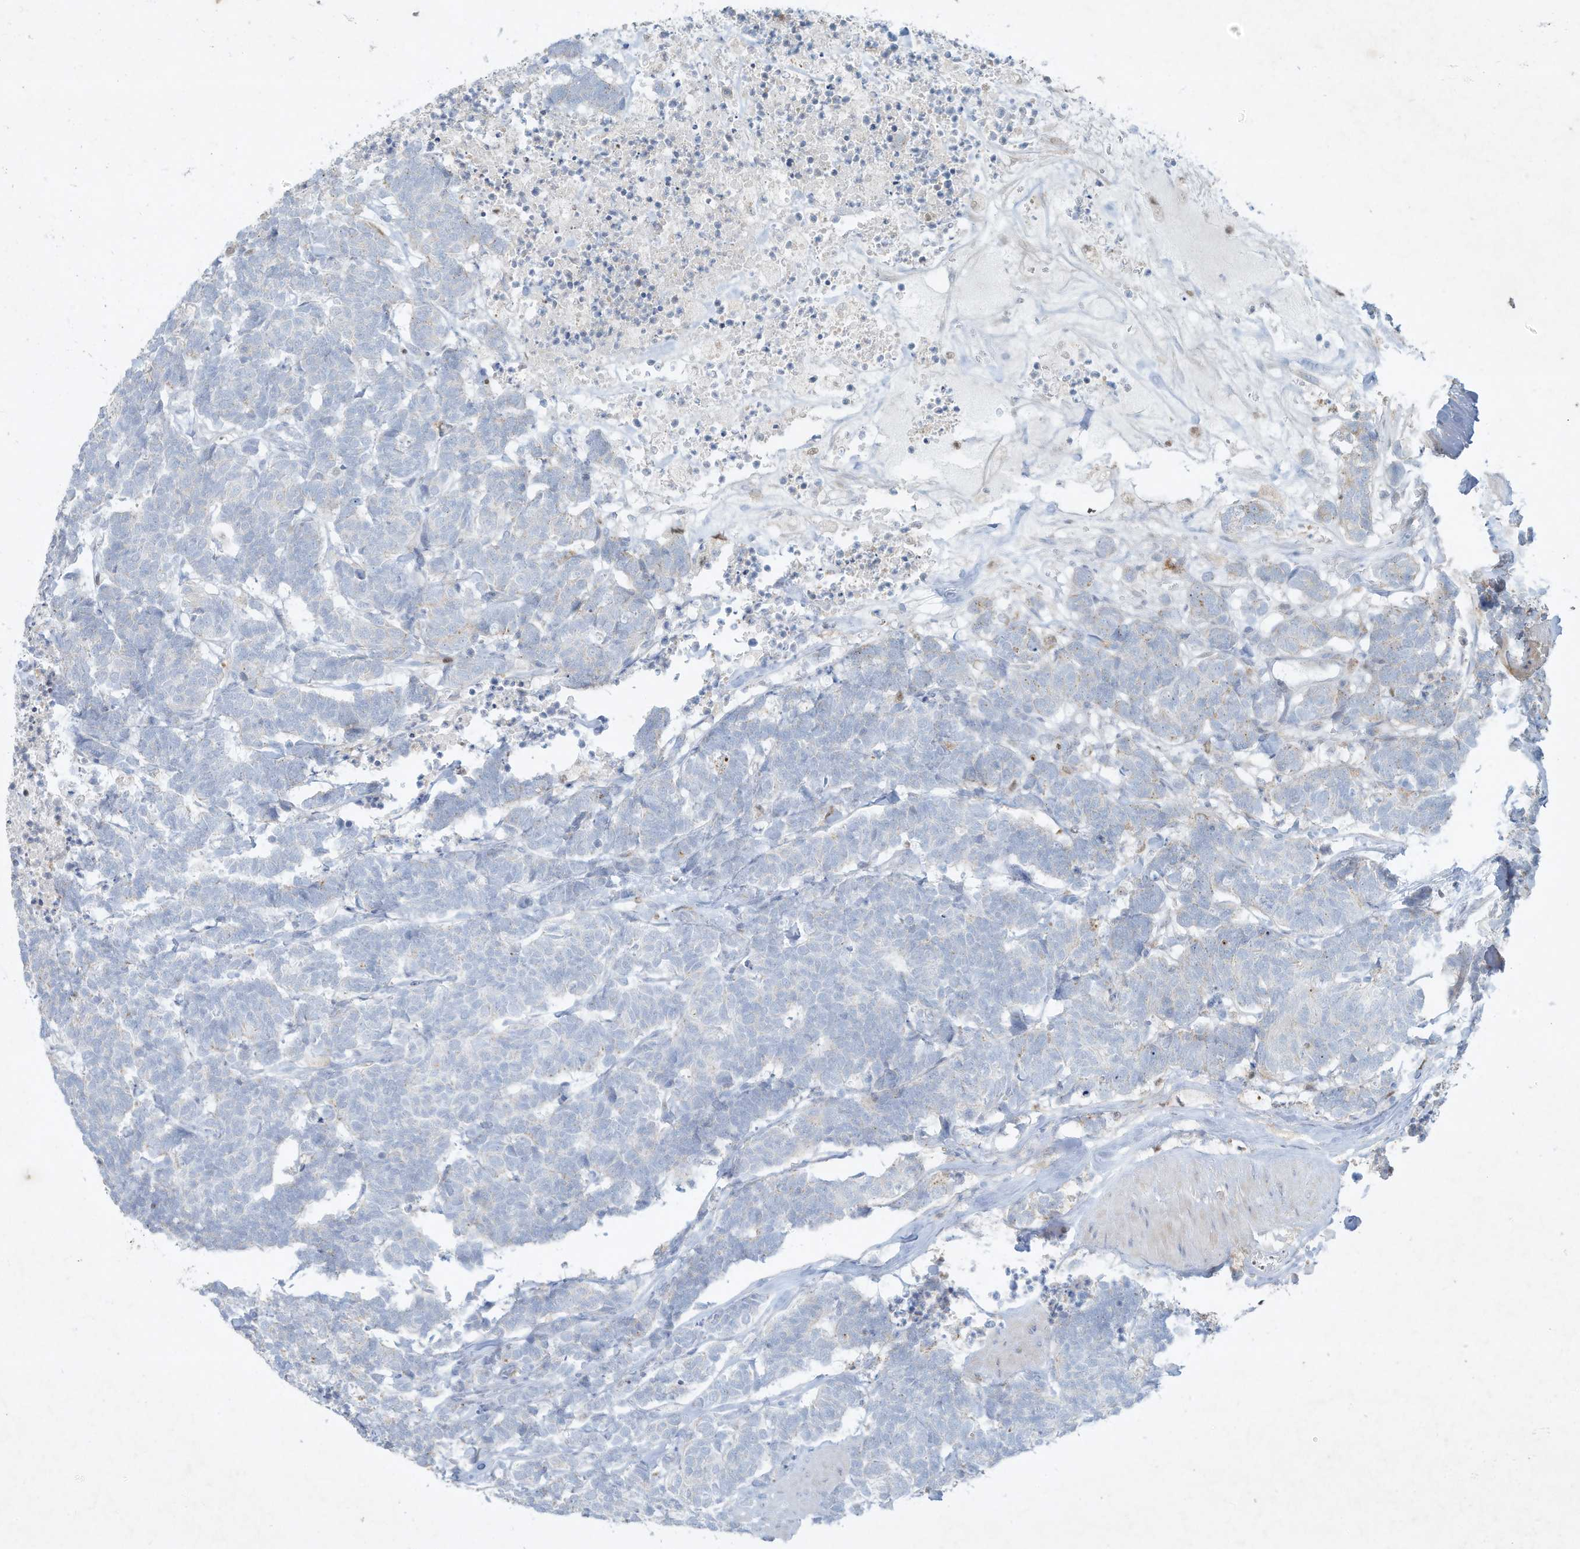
{"staining": {"intensity": "negative", "quantity": "none", "location": "none"}, "tissue": "carcinoid", "cell_type": "Tumor cells", "image_type": "cancer", "snomed": [{"axis": "morphology", "description": "Carcinoma, NOS"}, {"axis": "morphology", "description": "Carcinoid, malignant, NOS"}, {"axis": "topography", "description": "Urinary bladder"}], "caption": "An immunohistochemistry (IHC) histopathology image of carcinoid is shown. There is no staining in tumor cells of carcinoid.", "gene": "TUBE1", "patient": {"sex": "male", "age": 57}}